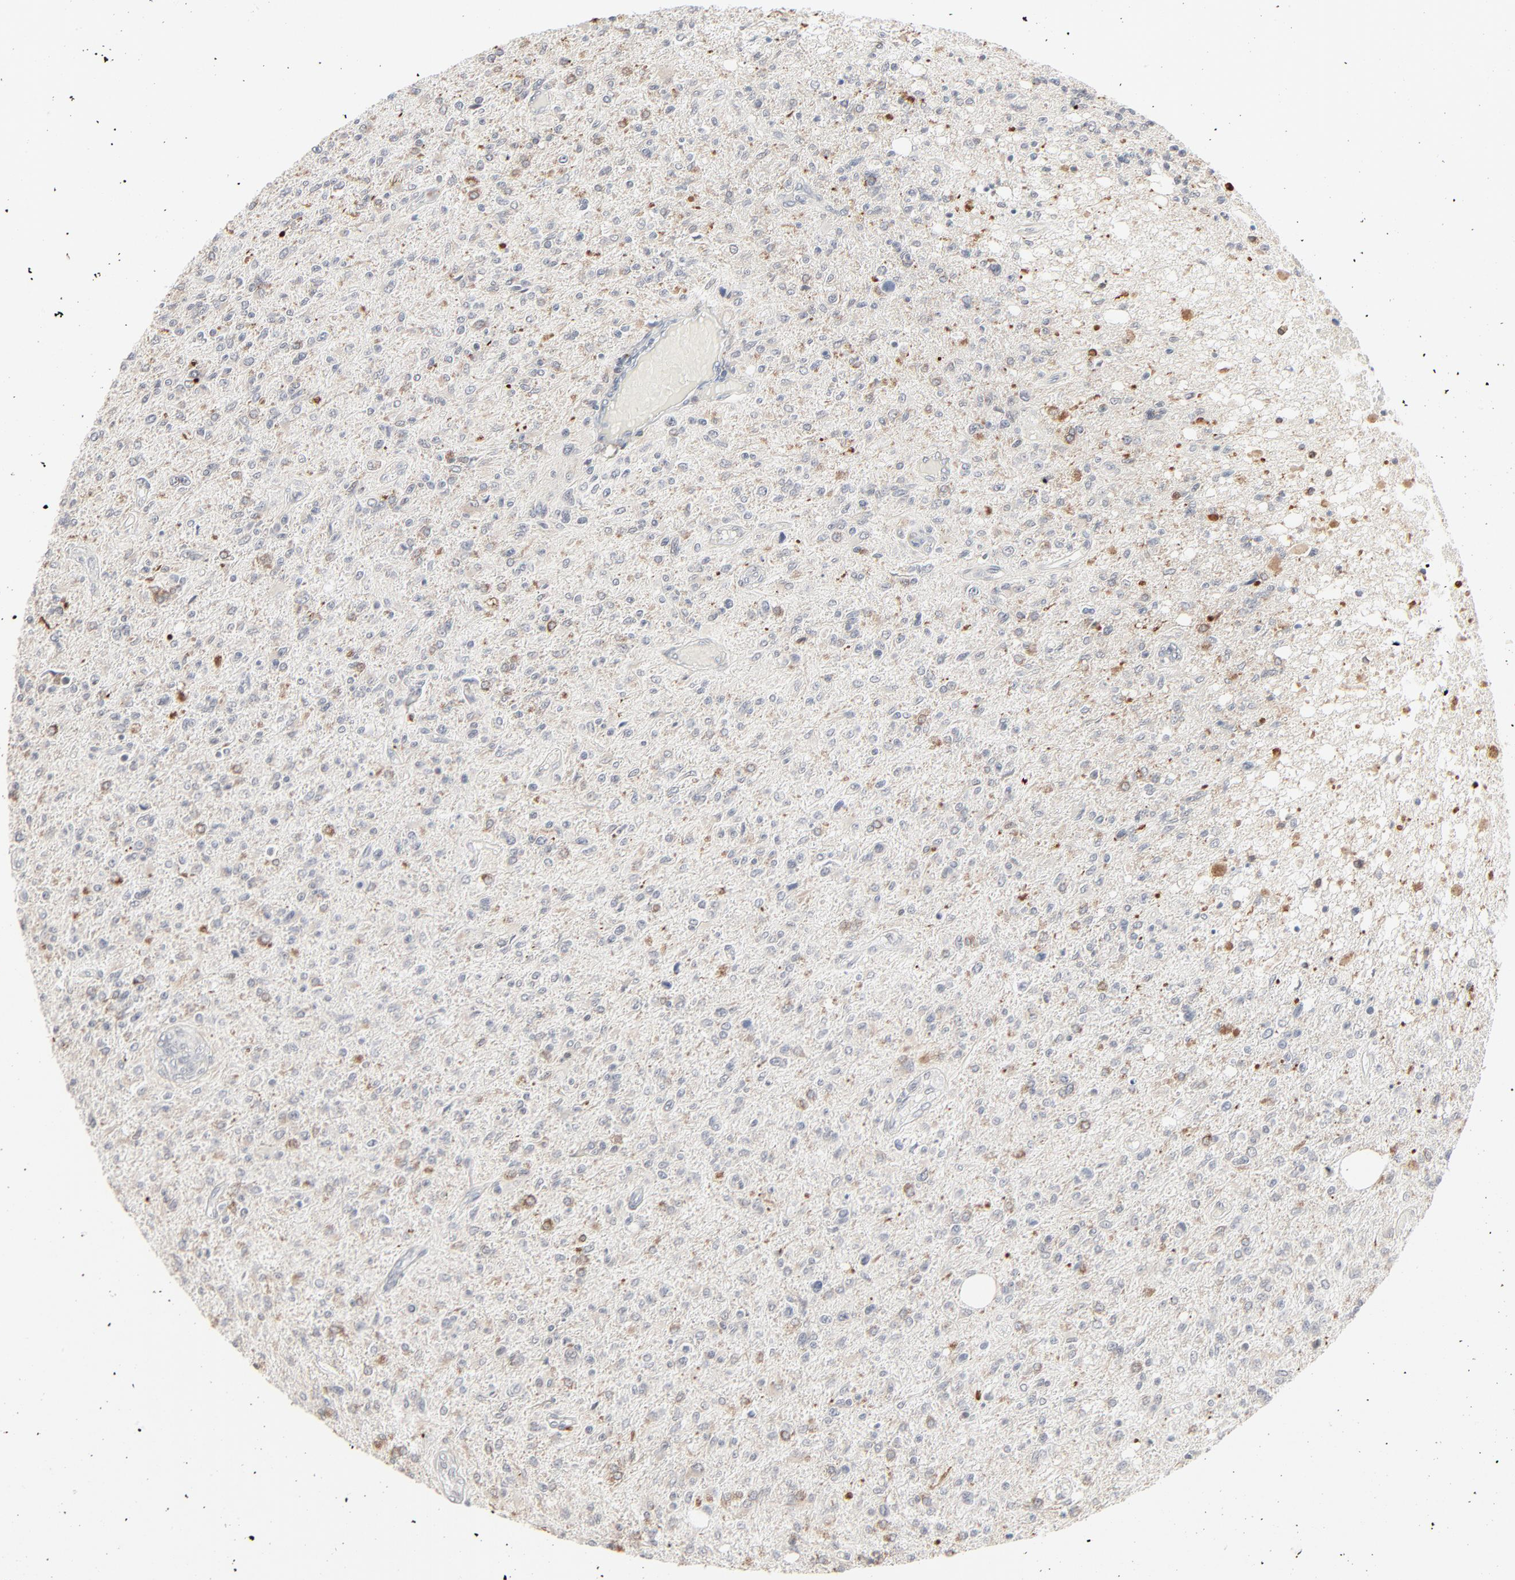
{"staining": {"intensity": "weak", "quantity": "<25%", "location": "cytoplasmic/membranous,nuclear"}, "tissue": "glioma", "cell_type": "Tumor cells", "image_type": "cancer", "snomed": [{"axis": "morphology", "description": "Glioma, malignant, High grade"}, {"axis": "topography", "description": "Cerebral cortex"}], "caption": "IHC micrograph of malignant high-grade glioma stained for a protein (brown), which demonstrates no positivity in tumor cells.", "gene": "MAD1L1", "patient": {"sex": "male", "age": 76}}